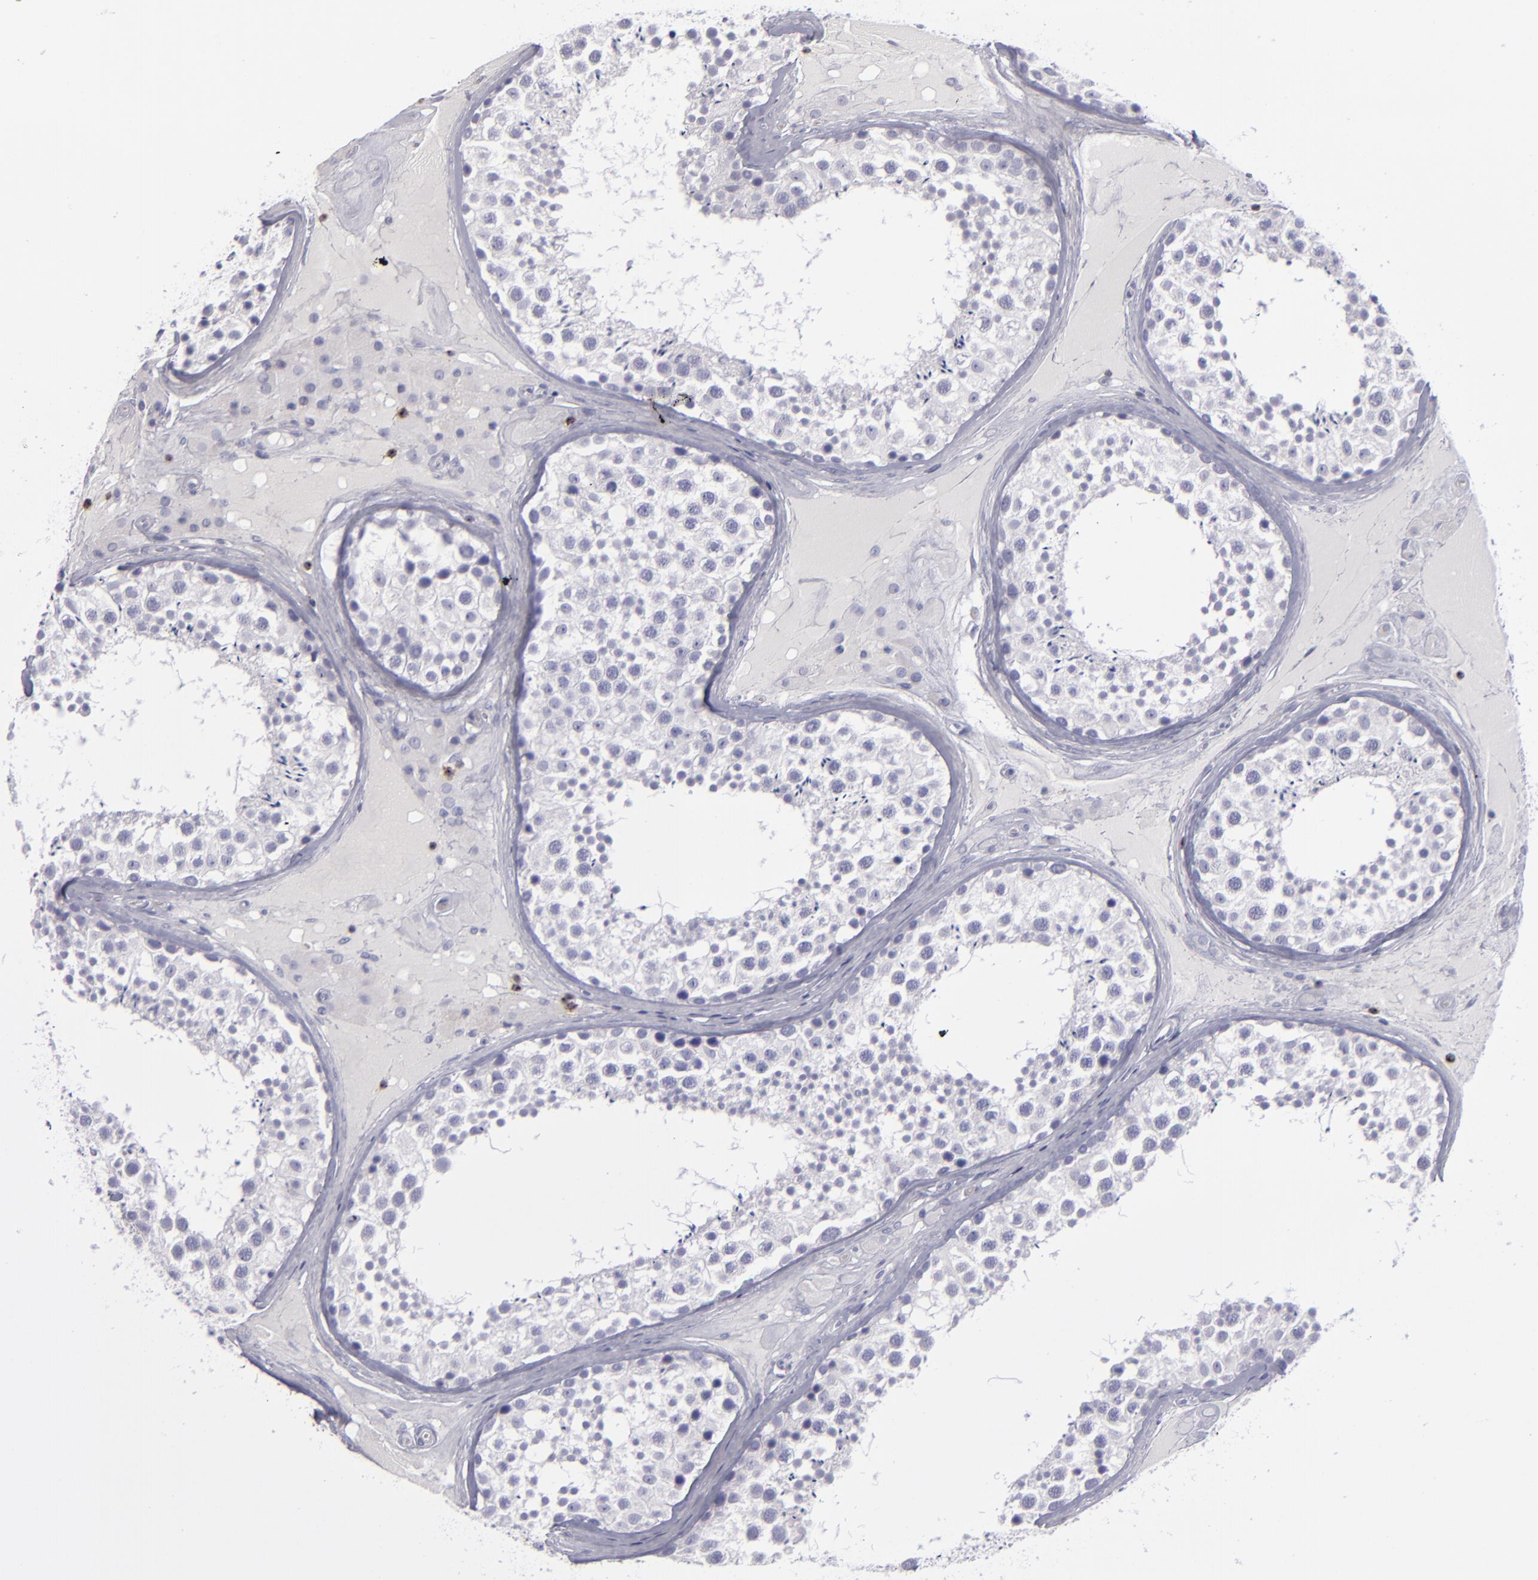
{"staining": {"intensity": "negative", "quantity": "none", "location": "none"}, "tissue": "testis", "cell_type": "Cells in seminiferous ducts", "image_type": "normal", "snomed": [{"axis": "morphology", "description": "Normal tissue, NOS"}, {"axis": "topography", "description": "Testis"}], "caption": "Human testis stained for a protein using immunohistochemistry shows no expression in cells in seminiferous ducts.", "gene": "CD2", "patient": {"sex": "male", "age": 46}}